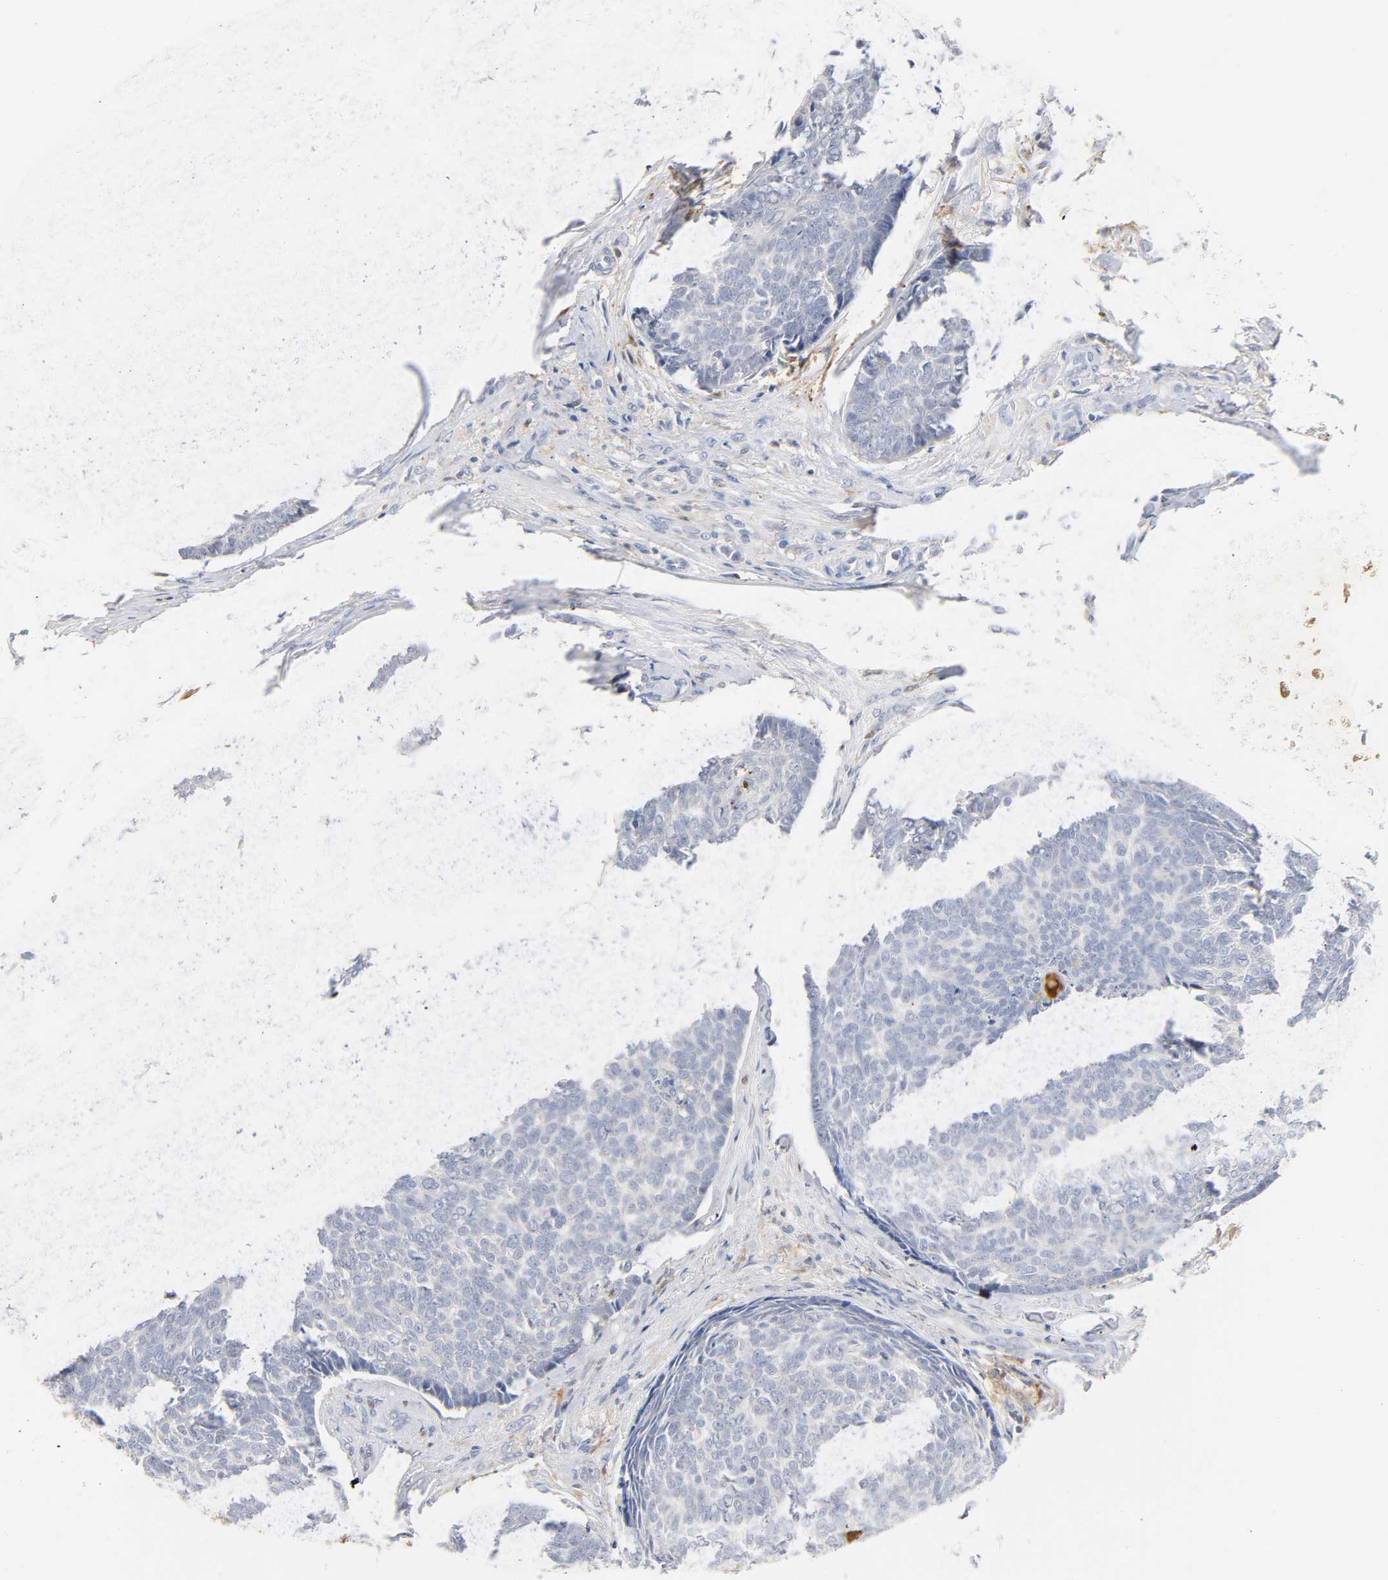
{"staining": {"intensity": "negative", "quantity": "none", "location": "none"}, "tissue": "skin cancer", "cell_type": "Tumor cells", "image_type": "cancer", "snomed": [{"axis": "morphology", "description": "Basal cell carcinoma"}, {"axis": "topography", "description": "Skin"}], "caption": "IHC of human basal cell carcinoma (skin) demonstrates no positivity in tumor cells. The staining is performed using DAB (3,3'-diaminobenzidine) brown chromogen with nuclei counter-stained in using hematoxylin.", "gene": "IL18", "patient": {"sex": "male", "age": 84}}